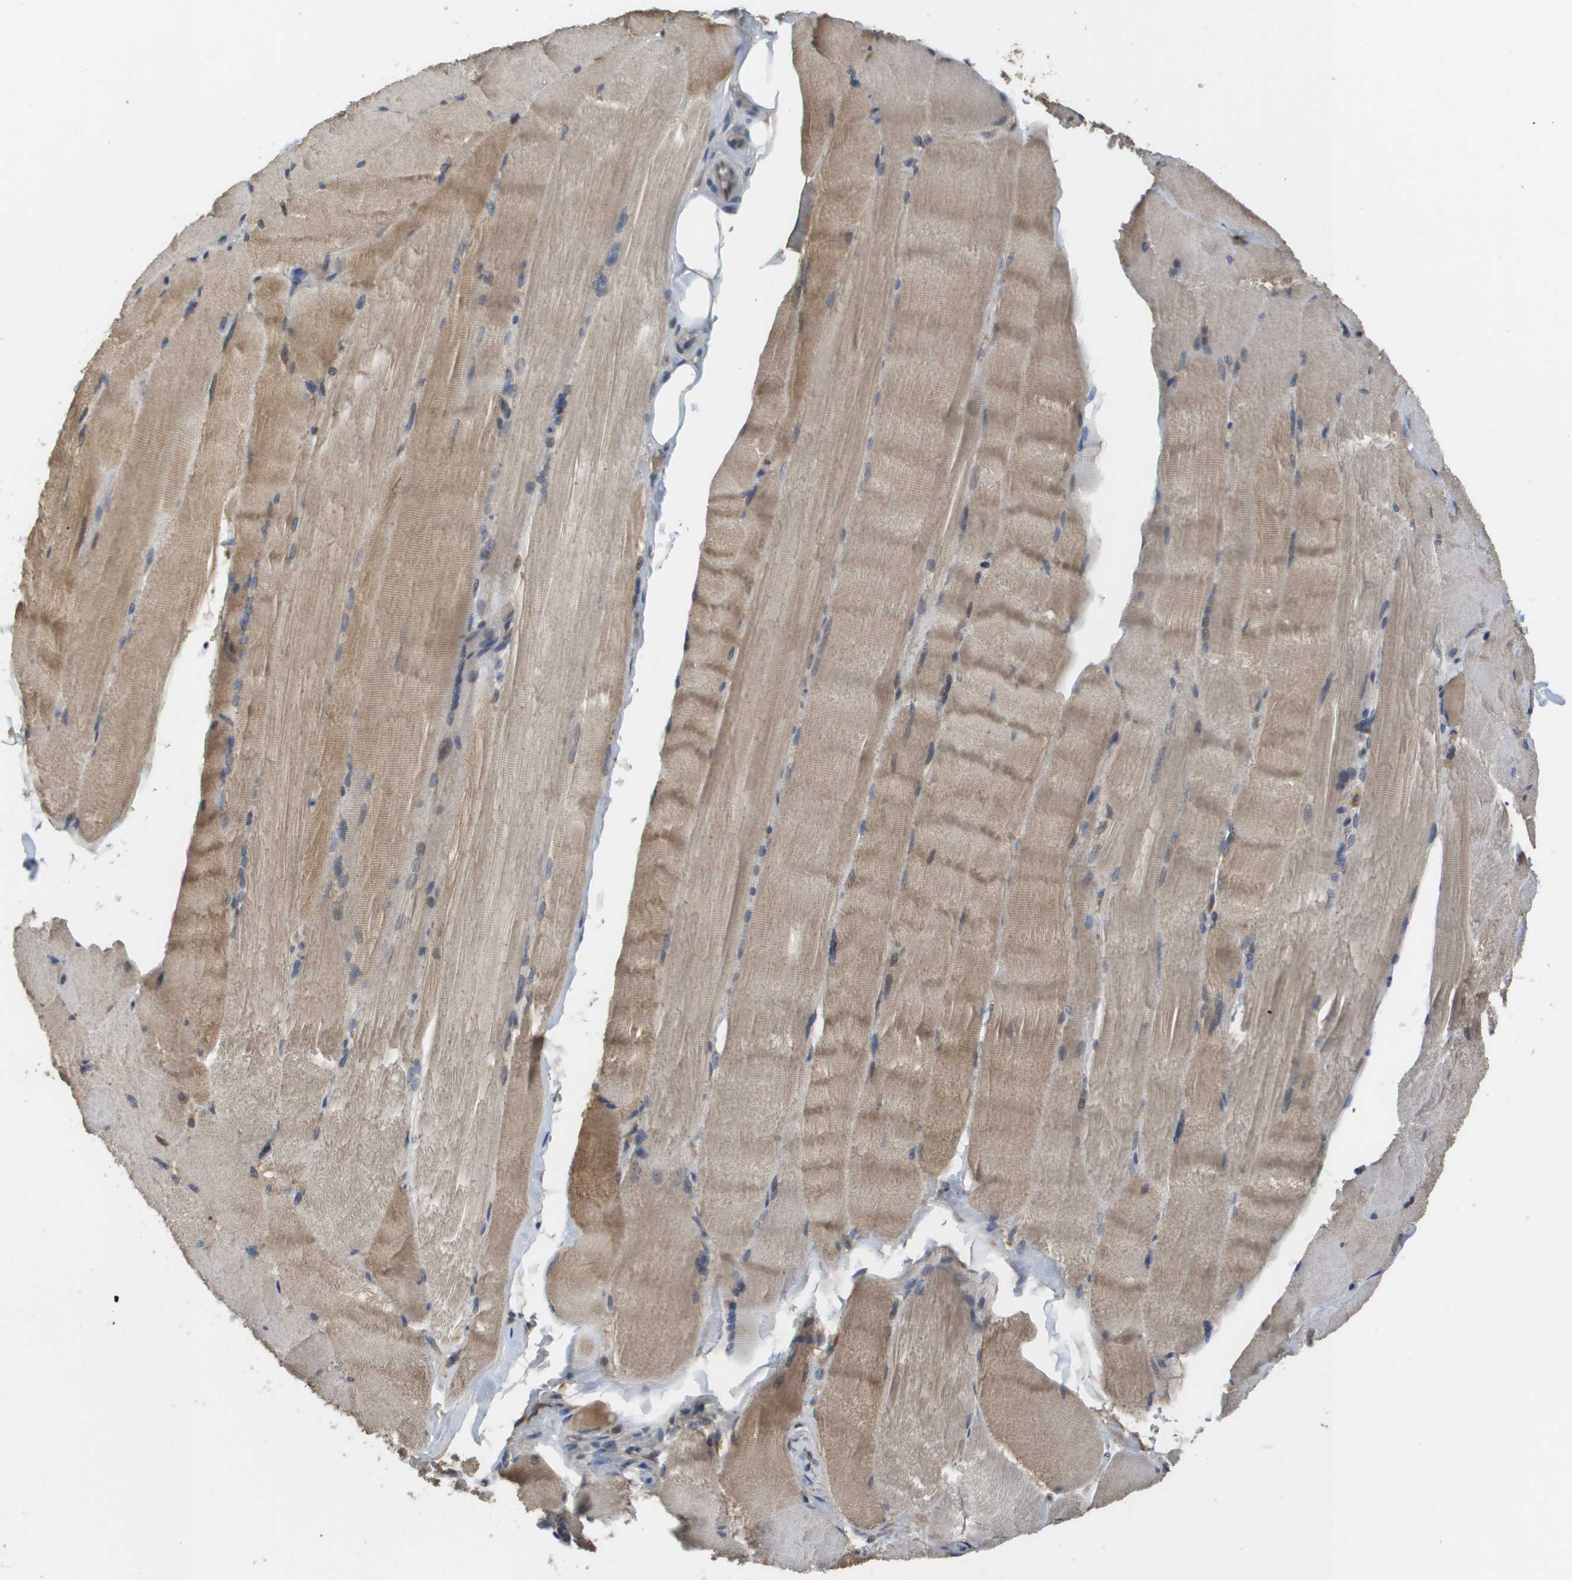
{"staining": {"intensity": "moderate", "quantity": ">75%", "location": "cytoplasmic/membranous"}, "tissue": "skeletal muscle", "cell_type": "Myocytes", "image_type": "normal", "snomed": [{"axis": "morphology", "description": "Normal tissue, NOS"}, {"axis": "topography", "description": "Skin"}, {"axis": "topography", "description": "Skeletal muscle"}], "caption": "Benign skeletal muscle exhibits moderate cytoplasmic/membranous staining in approximately >75% of myocytes.", "gene": "PCK1", "patient": {"sex": "male", "age": 83}}